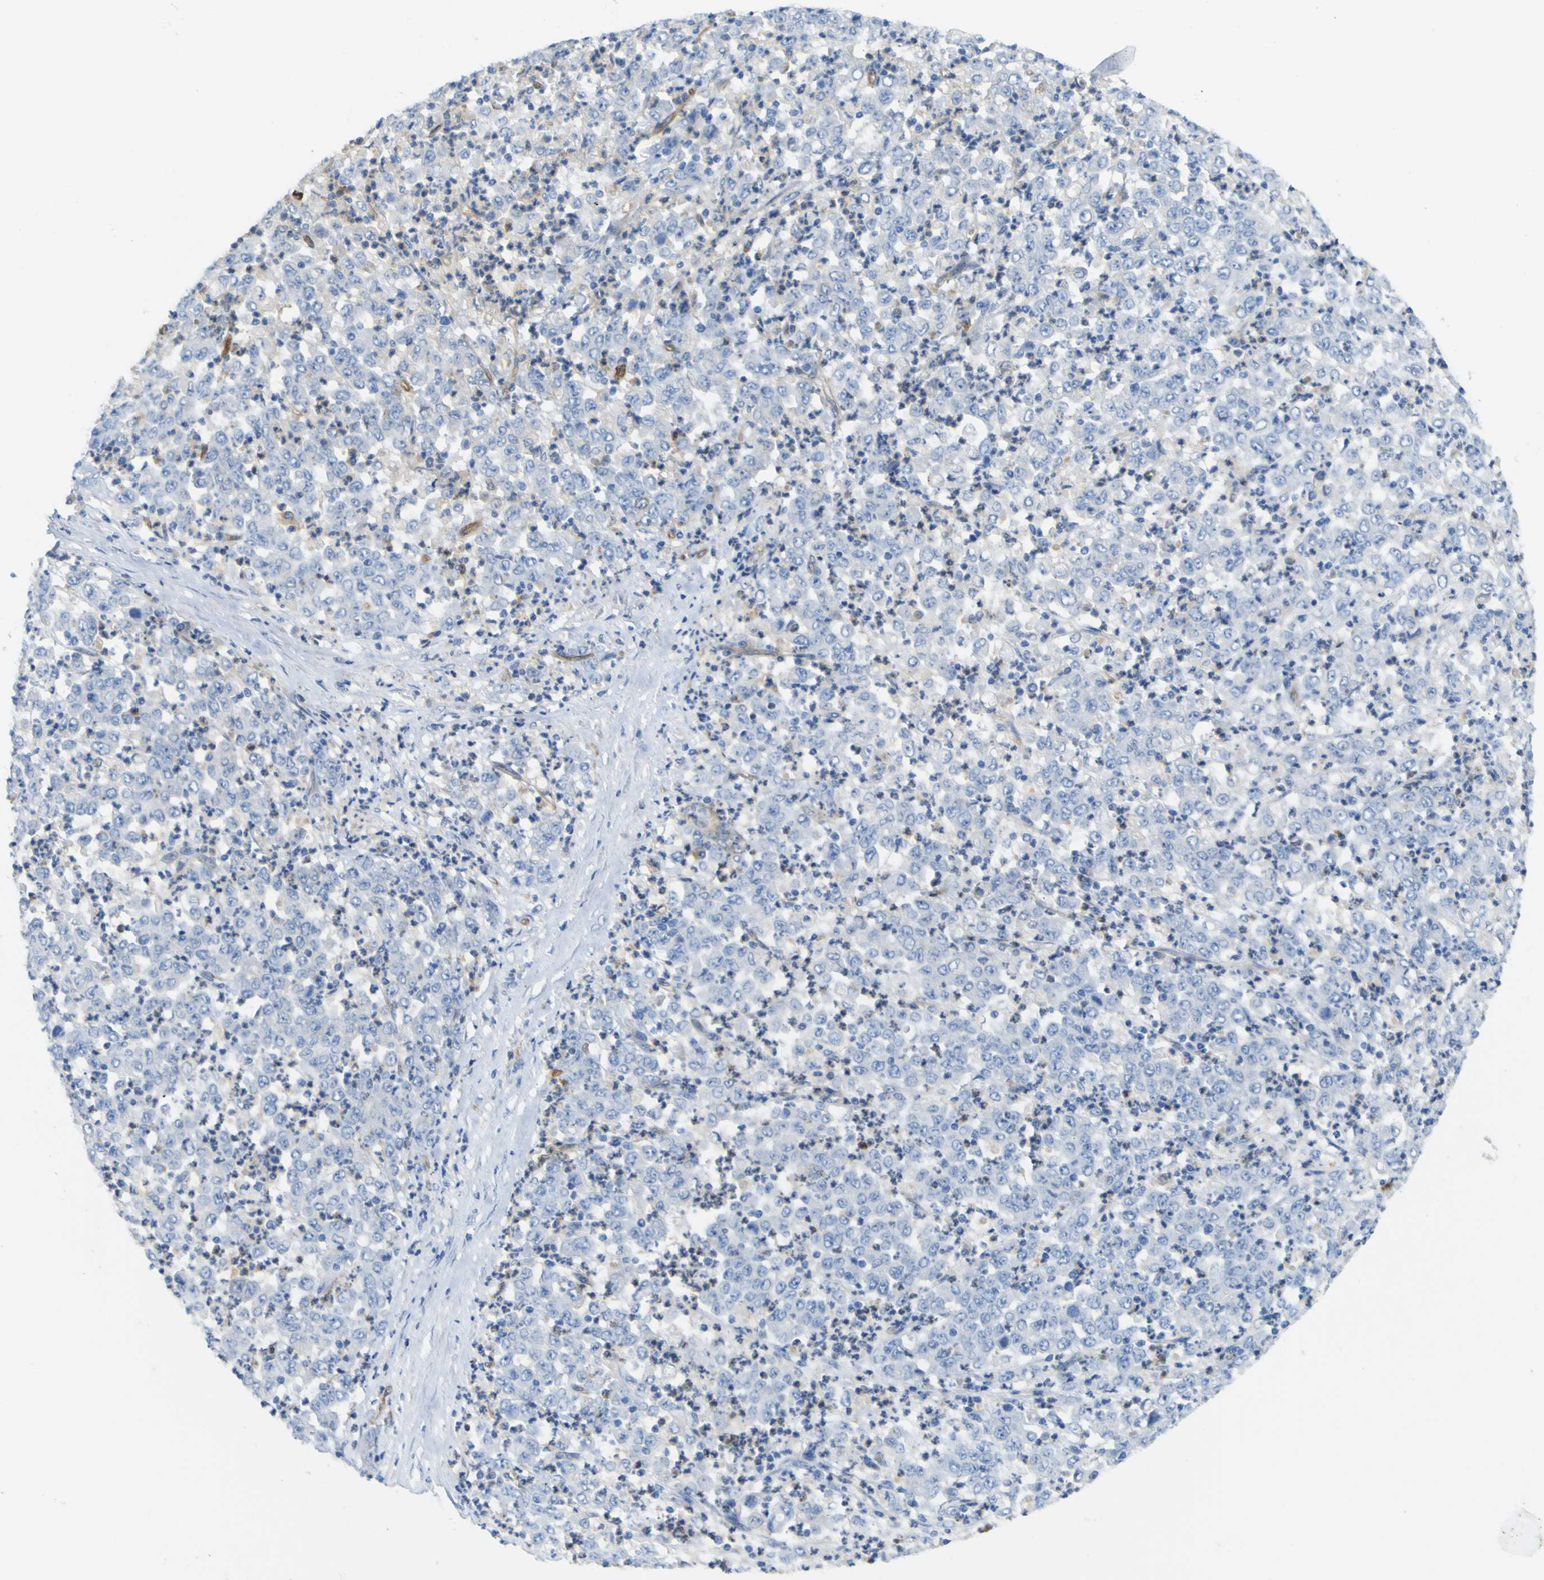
{"staining": {"intensity": "negative", "quantity": "none", "location": "none"}, "tissue": "stomach cancer", "cell_type": "Tumor cells", "image_type": "cancer", "snomed": [{"axis": "morphology", "description": "Adenocarcinoma, NOS"}, {"axis": "topography", "description": "Stomach, lower"}], "caption": "A photomicrograph of human stomach cancer is negative for staining in tumor cells.", "gene": "CD93", "patient": {"sex": "female", "age": 71}}